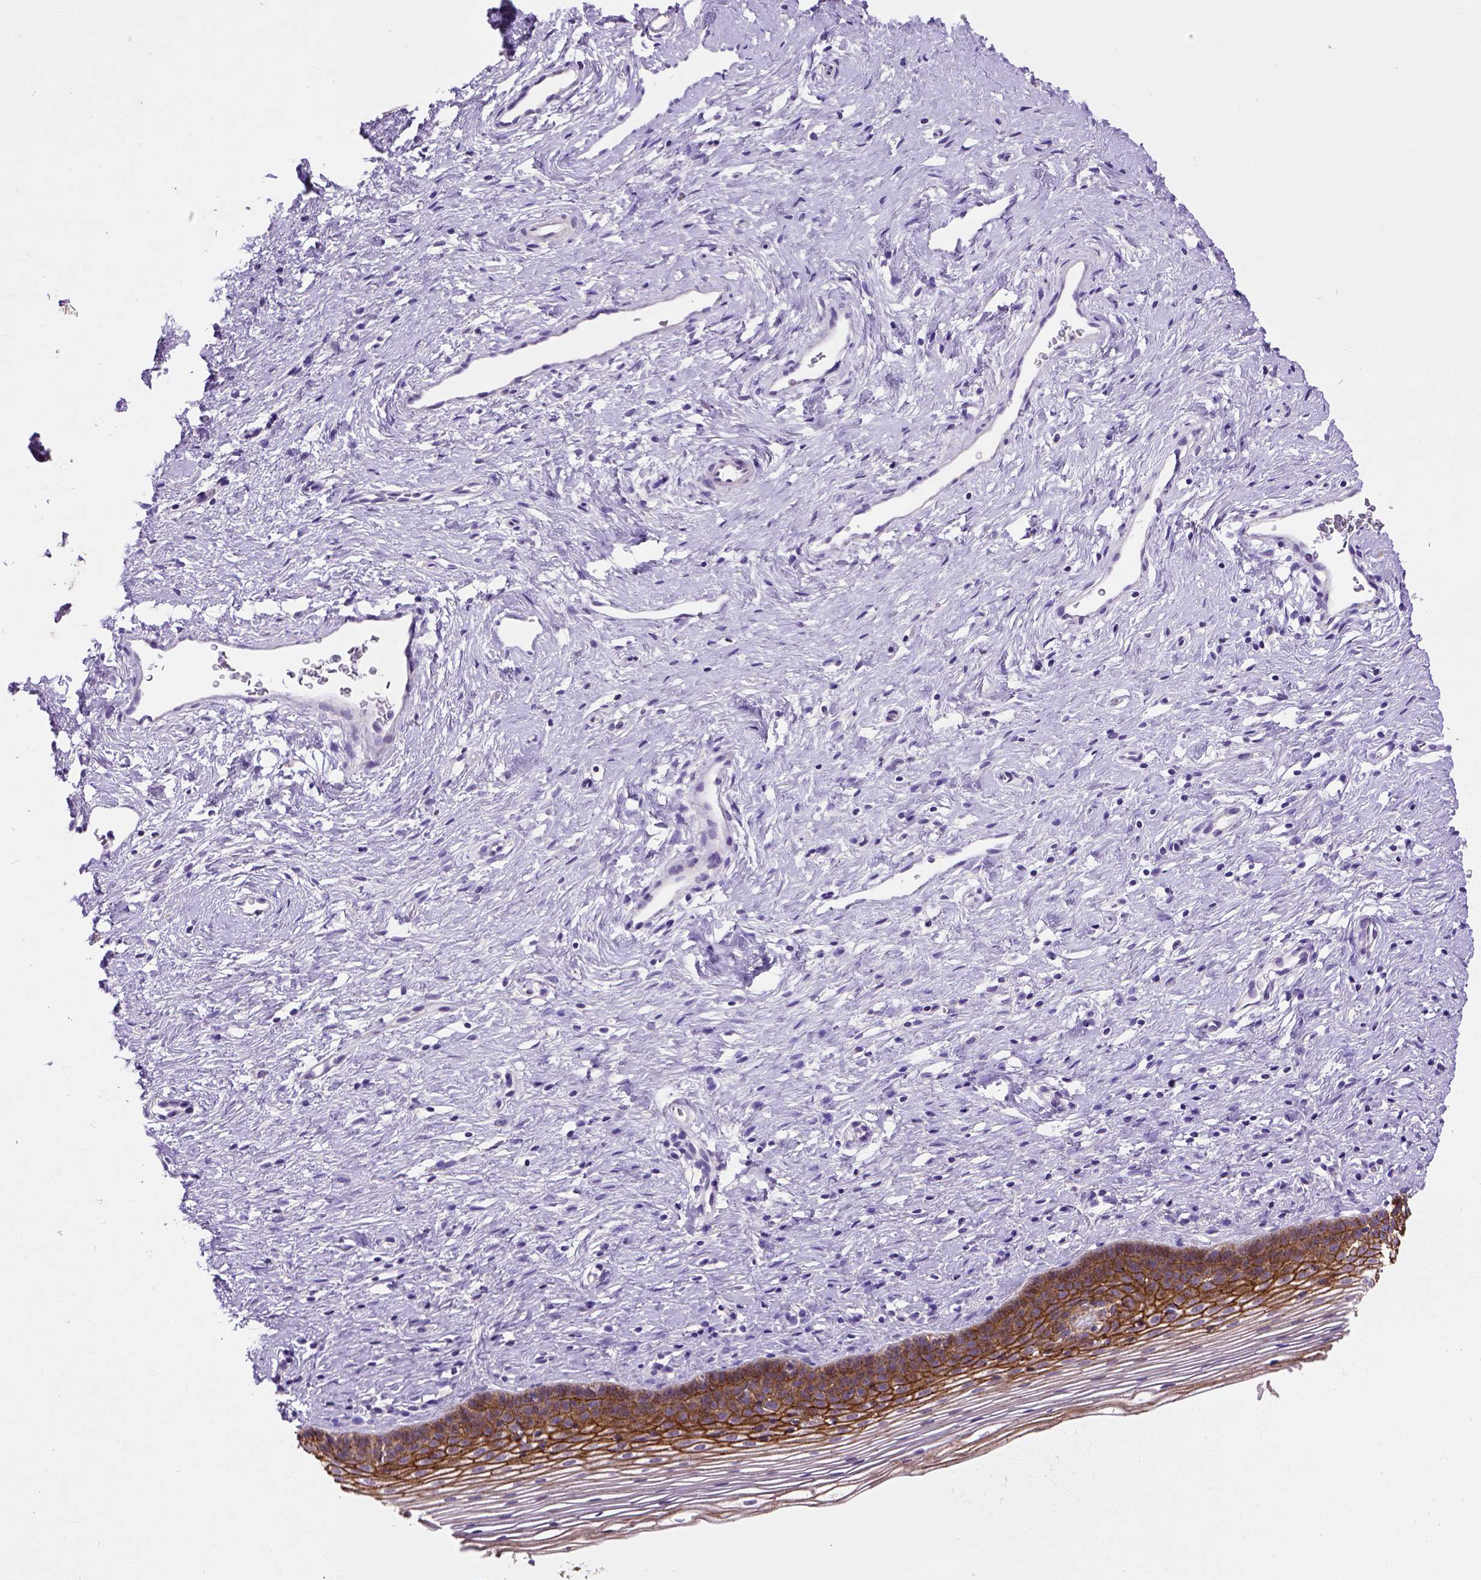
{"staining": {"intensity": "strong", "quantity": ">75%", "location": "cytoplasmic/membranous"}, "tissue": "cervix", "cell_type": "Glandular cells", "image_type": "normal", "snomed": [{"axis": "morphology", "description": "Normal tissue, NOS"}, {"axis": "topography", "description": "Cervix"}], "caption": "Strong cytoplasmic/membranous staining for a protein is identified in about >75% of glandular cells of normal cervix using immunohistochemistry.", "gene": "CDH1", "patient": {"sex": "female", "age": 39}}